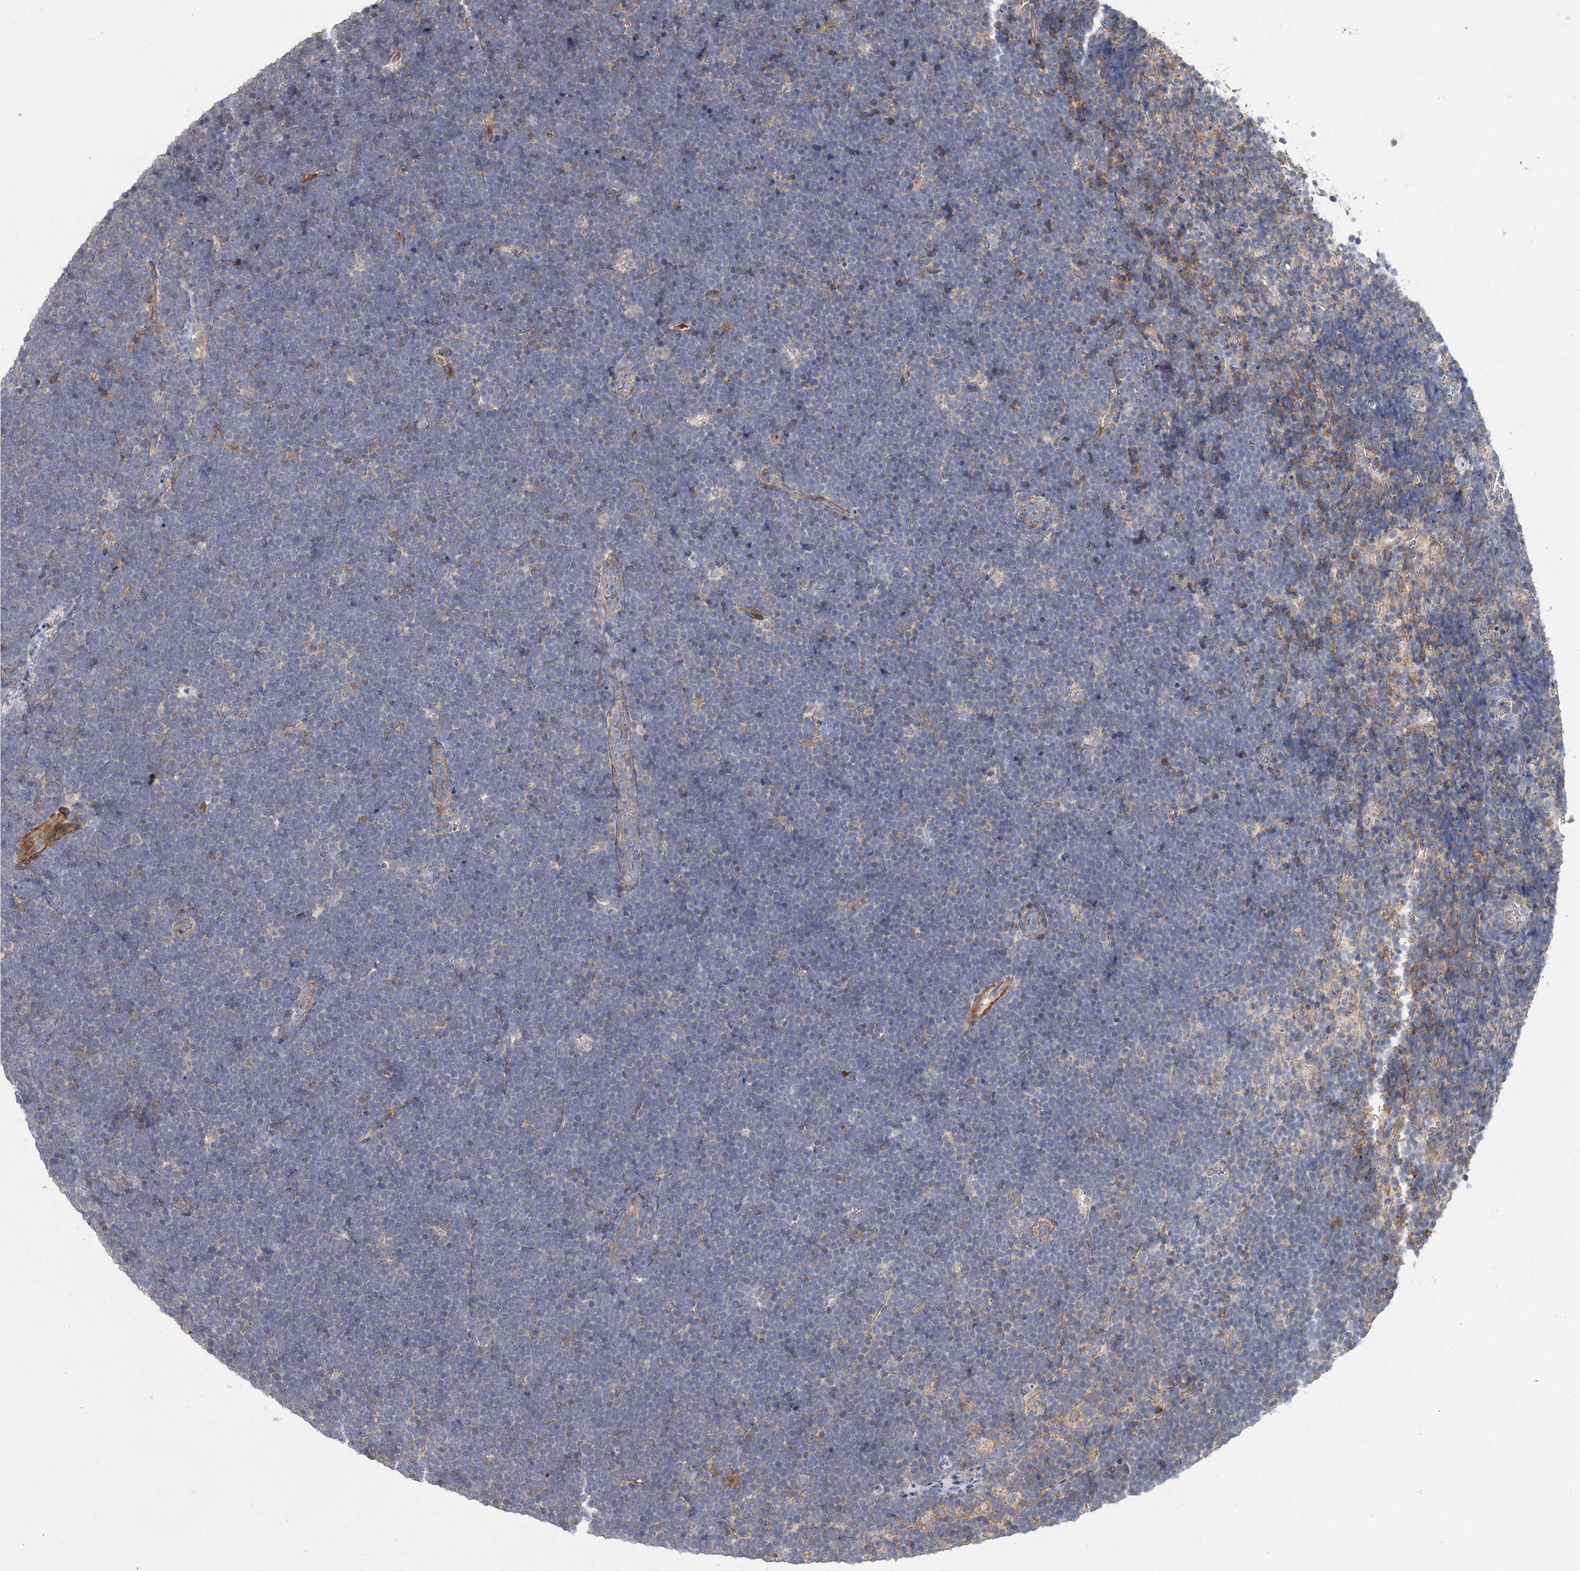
{"staining": {"intensity": "negative", "quantity": "none", "location": "none"}, "tissue": "lymphoma", "cell_type": "Tumor cells", "image_type": "cancer", "snomed": [{"axis": "morphology", "description": "Malignant lymphoma, non-Hodgkin's type, High grade"}, {"axis": "topography", "description": "Lymph node"}], "caption": "Photomicrograph shows no protein staining in tumor cells of lymphoma tissue.", "gene": "FBXW8", "patient": {"sex": "male", "age": 13}}